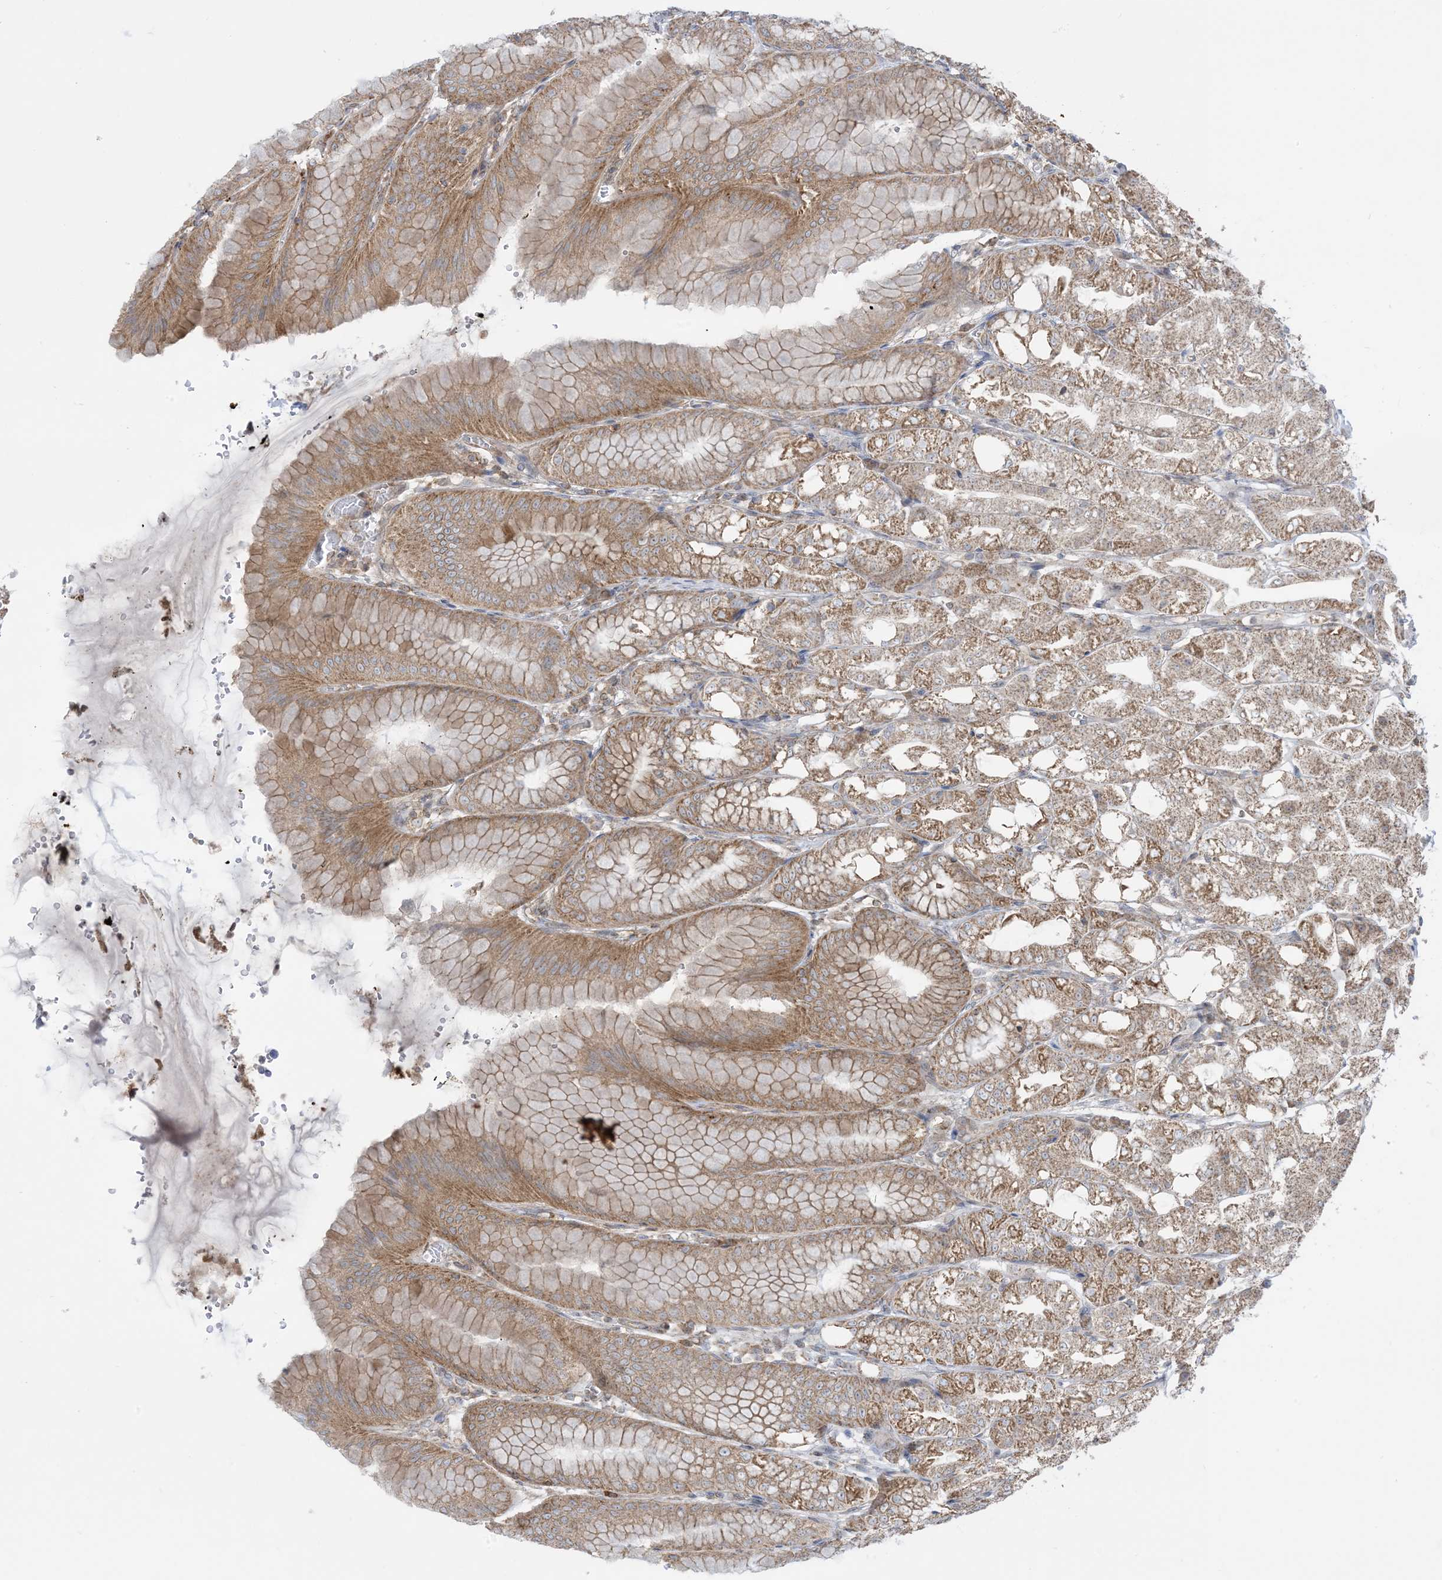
{"staining": {"intensity": "strong", "quantity": ">75%", "location": "cytoplasmic/membranous"}, "tissue": "stomach", "cell_type": "Glandular cells", "image_type": "normal", "snomed": [{"axis": "morphology", "description": "Normal tissue, NOS"}, {"axis": "topography", "description": "Stomach, lower"}], "caption": "Normal stomach reveals strong cytoplasmic/membranous positivity in approximately >75% of glandular cells The staining was performed using DAB to visualize the protein expression in brown, while the nuclei were stained in blue with hematoxylin (Magnification: 20x)..", "gene": "CASP4", "patient": {"sex": "male", "age": 71}}